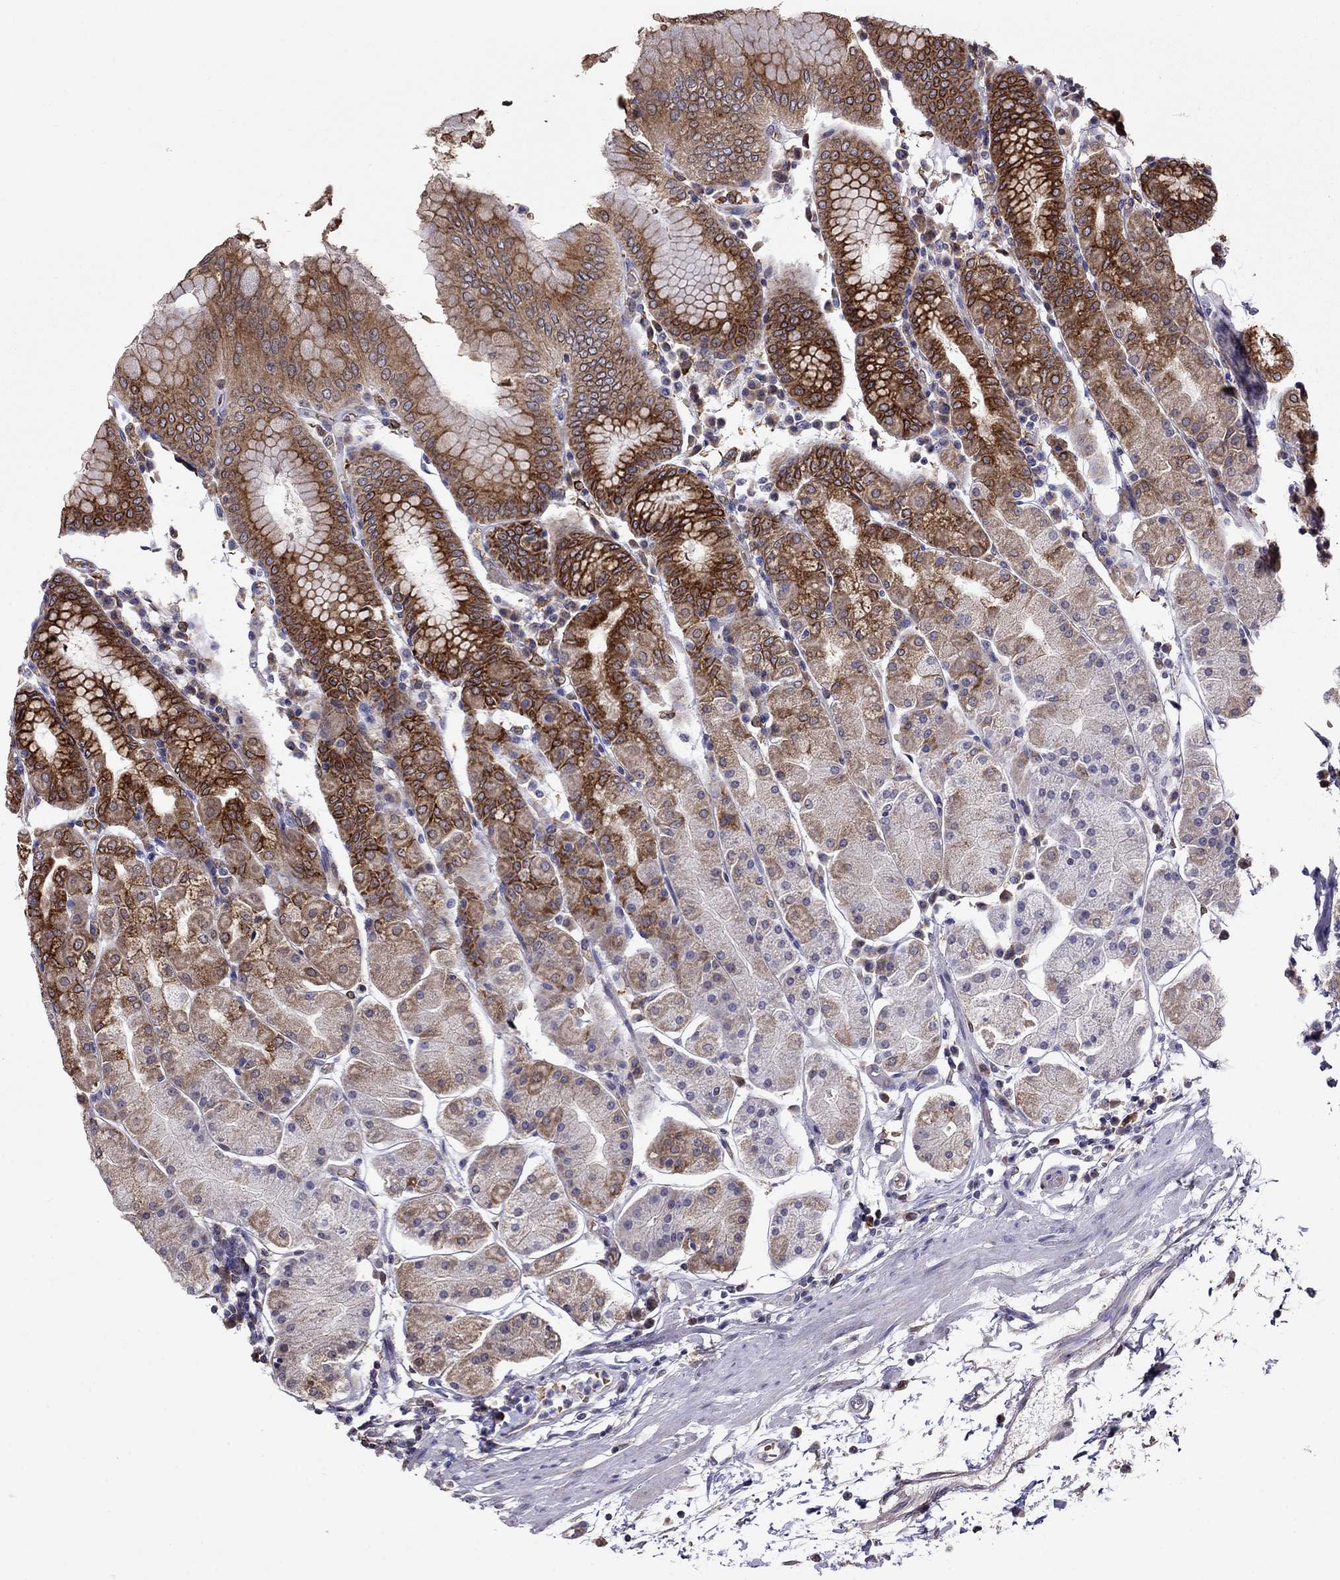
{"staining": {"intensity": "strong", "quantity": "25%-75%", "location": "cytoplasmic/membranous"}, "tissue": "stomach", "cell_type": "Glandular cells", "image_type": "normal", "snomed": [{"axis": "morphology", "description": "Normal tissue, NOS"}, {"axis": "topography", "description": "Stomach"}], "caption": "Protein expression analysis of benign human stomach reveals strong cytoplasmic/membranous expression in approximately 25%-75% of glandular cells.", "gene": "ADAM28", "patient": {"sex": "male", "age": 54}}